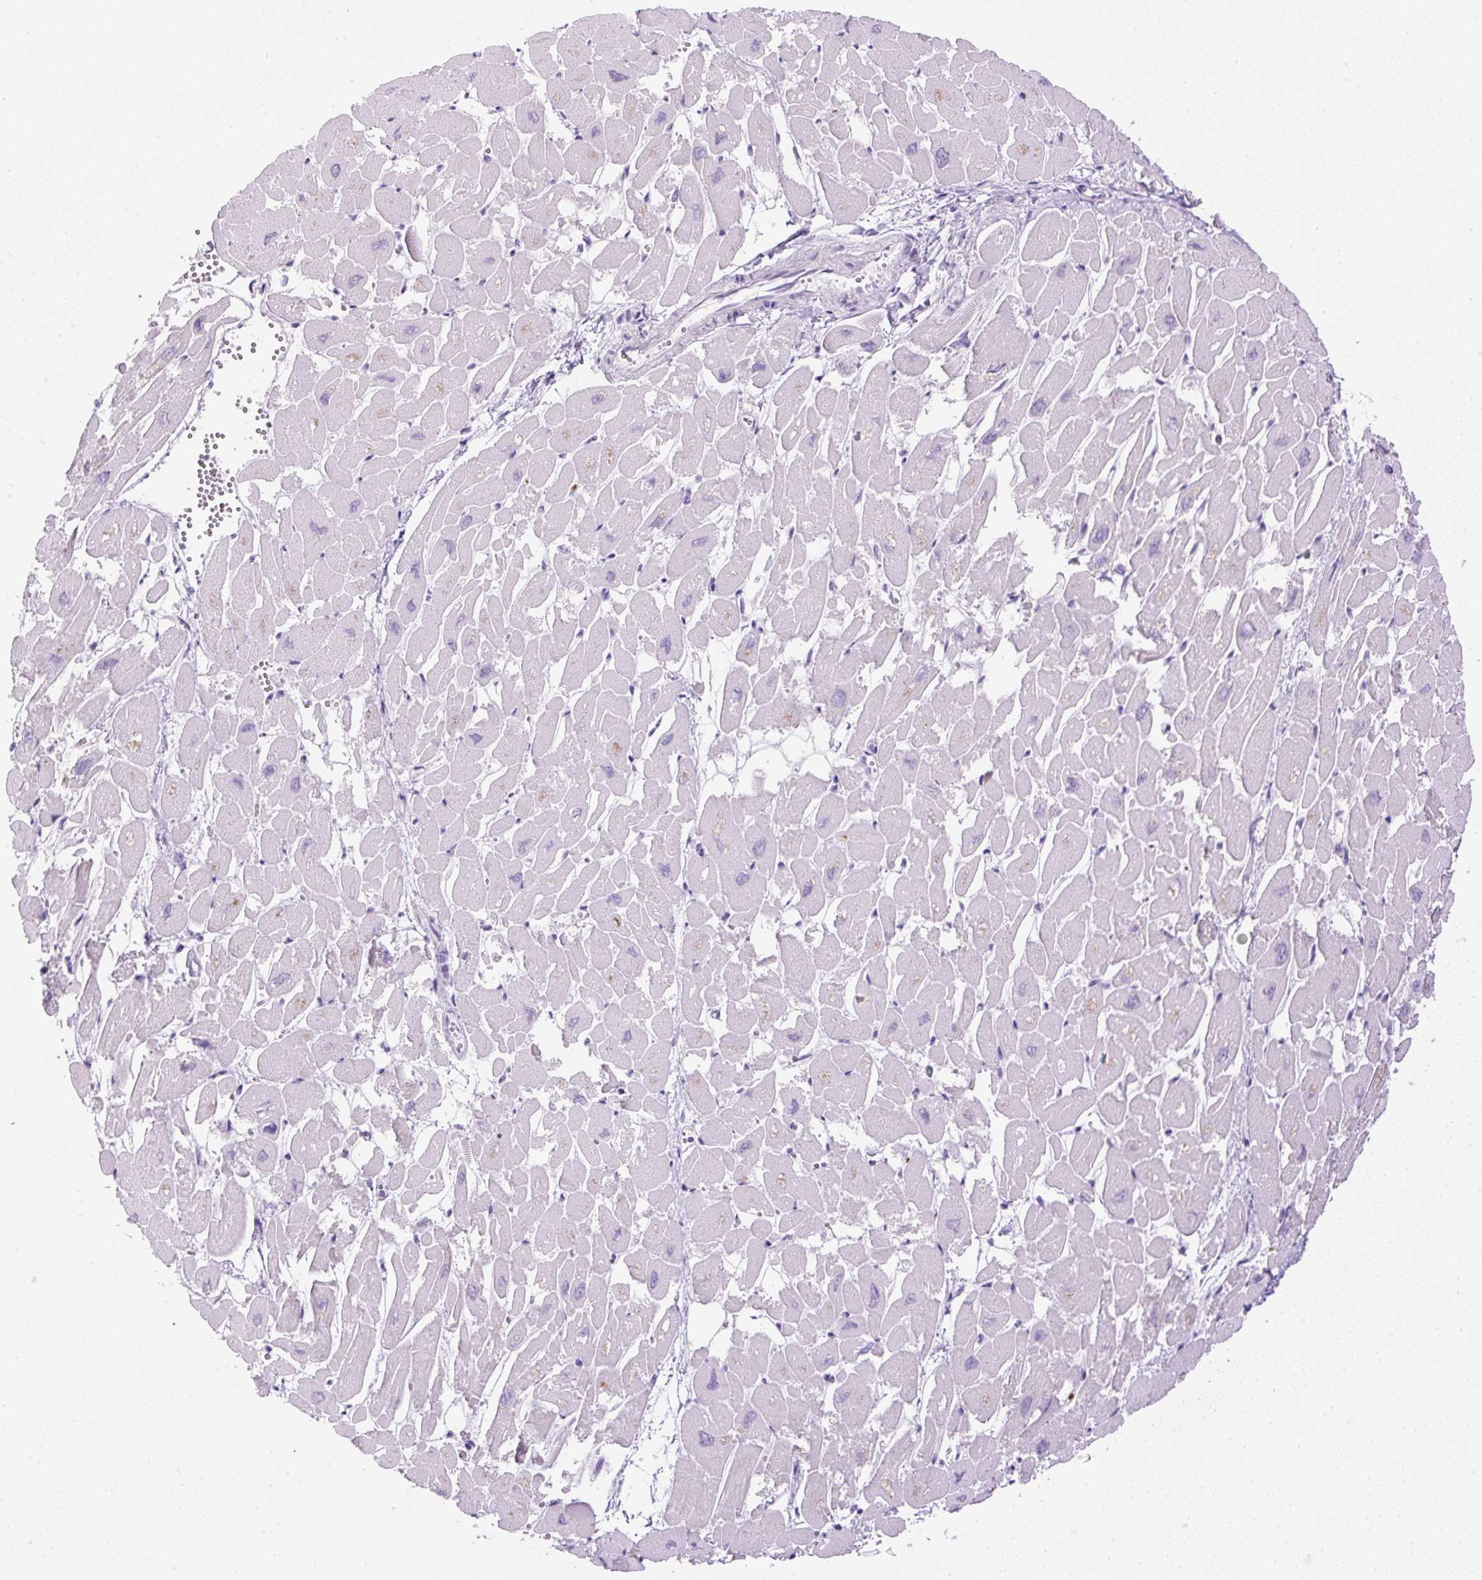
{"staining": {"intensity": "negative", "quantity": "none", "location": "none"}, "tissue": "heart muscle", "cell_type": "Cardiomyocytes", "image_type": "normal", "snomed": [{"axis": "morphology", "description": "Normal tissue, NOS"}, {"axis": "topography", "description": "Heart"}], "caption": "Cardiomyocytes are negative for brown protein staining in unremarkable heart muscle.", "gene": "RHBDD2", "patient": {"sex": "male", "age": 54}}